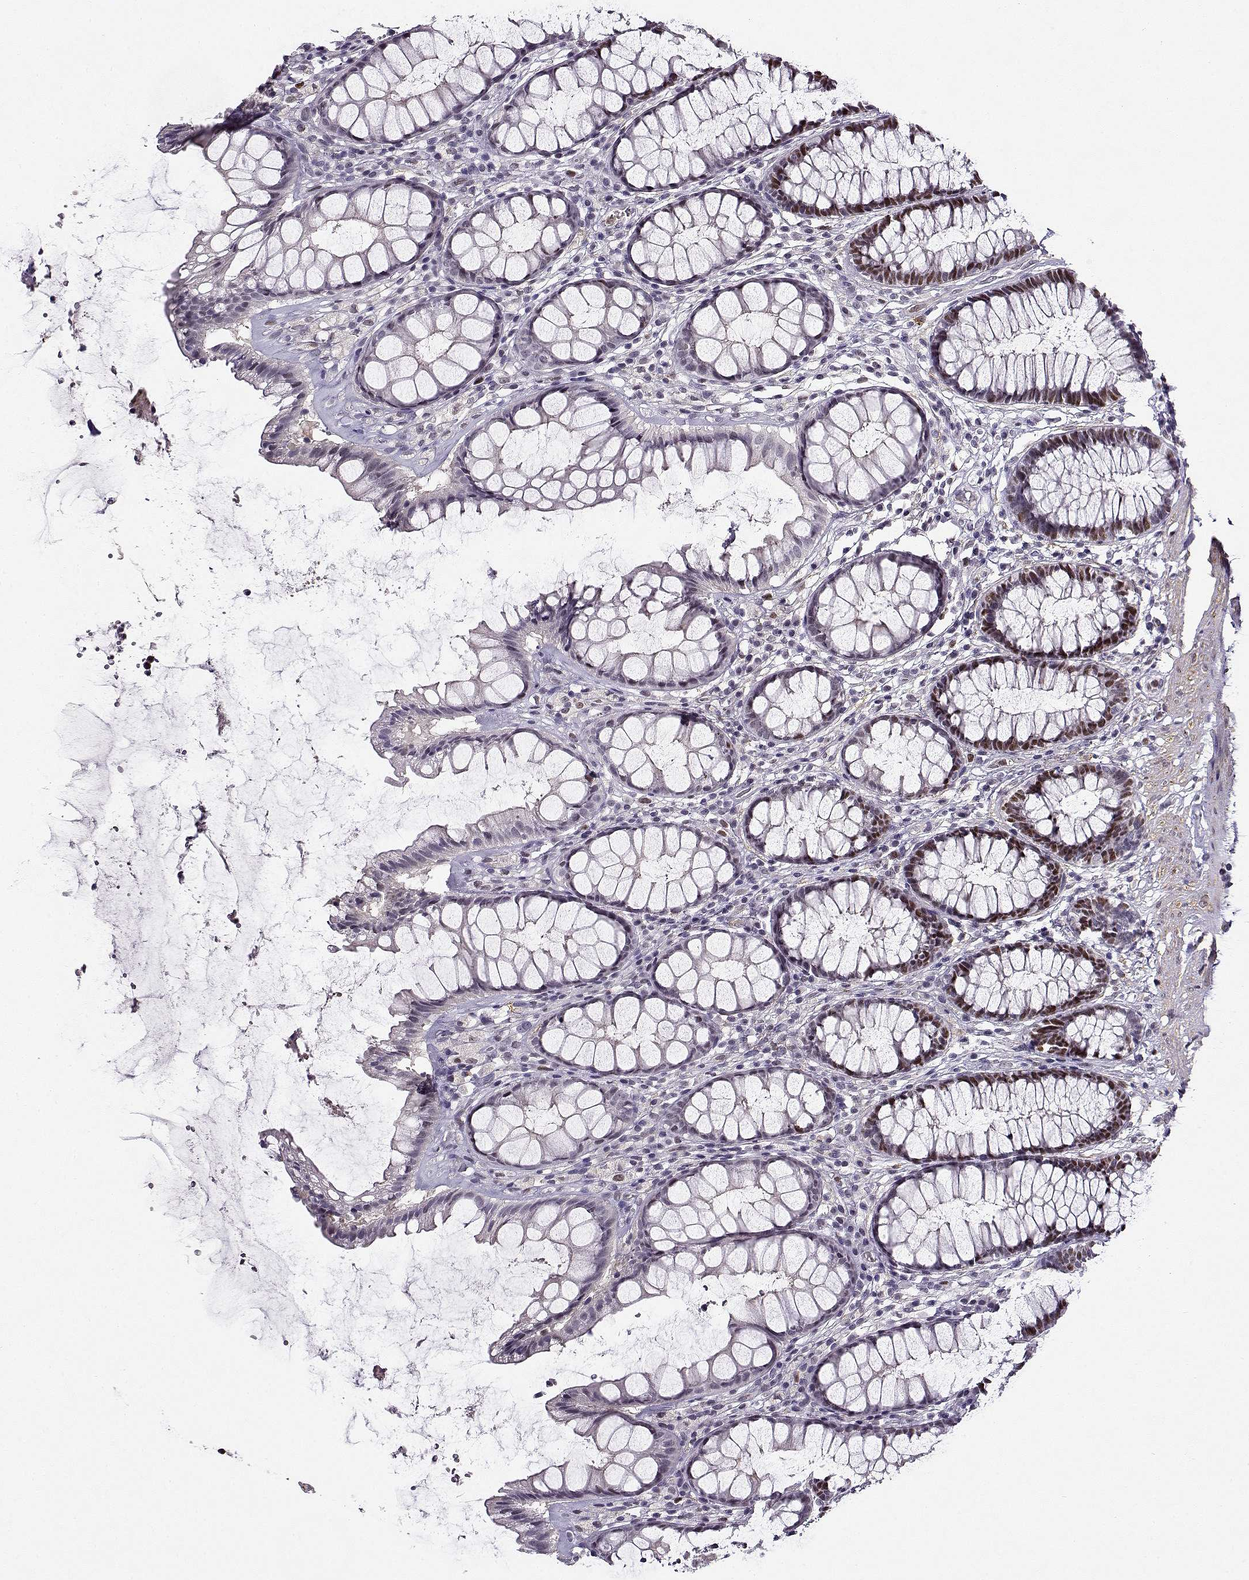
{"staining": {"intensity": "weak", "quantity": "<25%", "location": "nuclear"}, "tissue": "rectum", "cell_type": "Glandular cells", "image_type": "normal", "snomed": [{"axis": "morphology", "description": "Normal tissue, NOS"}, {"axis": "topography", "description": "Rectum"}], "caption": "Immunohistochemical staining of unremarkable human rectum demonstrates no significant staining in glandular cells. (DAB (3,3'-diaminobenzidine) immunohistochemistry (IHC) with hematoxylin counter stain).", "gene": "BACH1", "patient": {"sex": "male", "age": 72}}